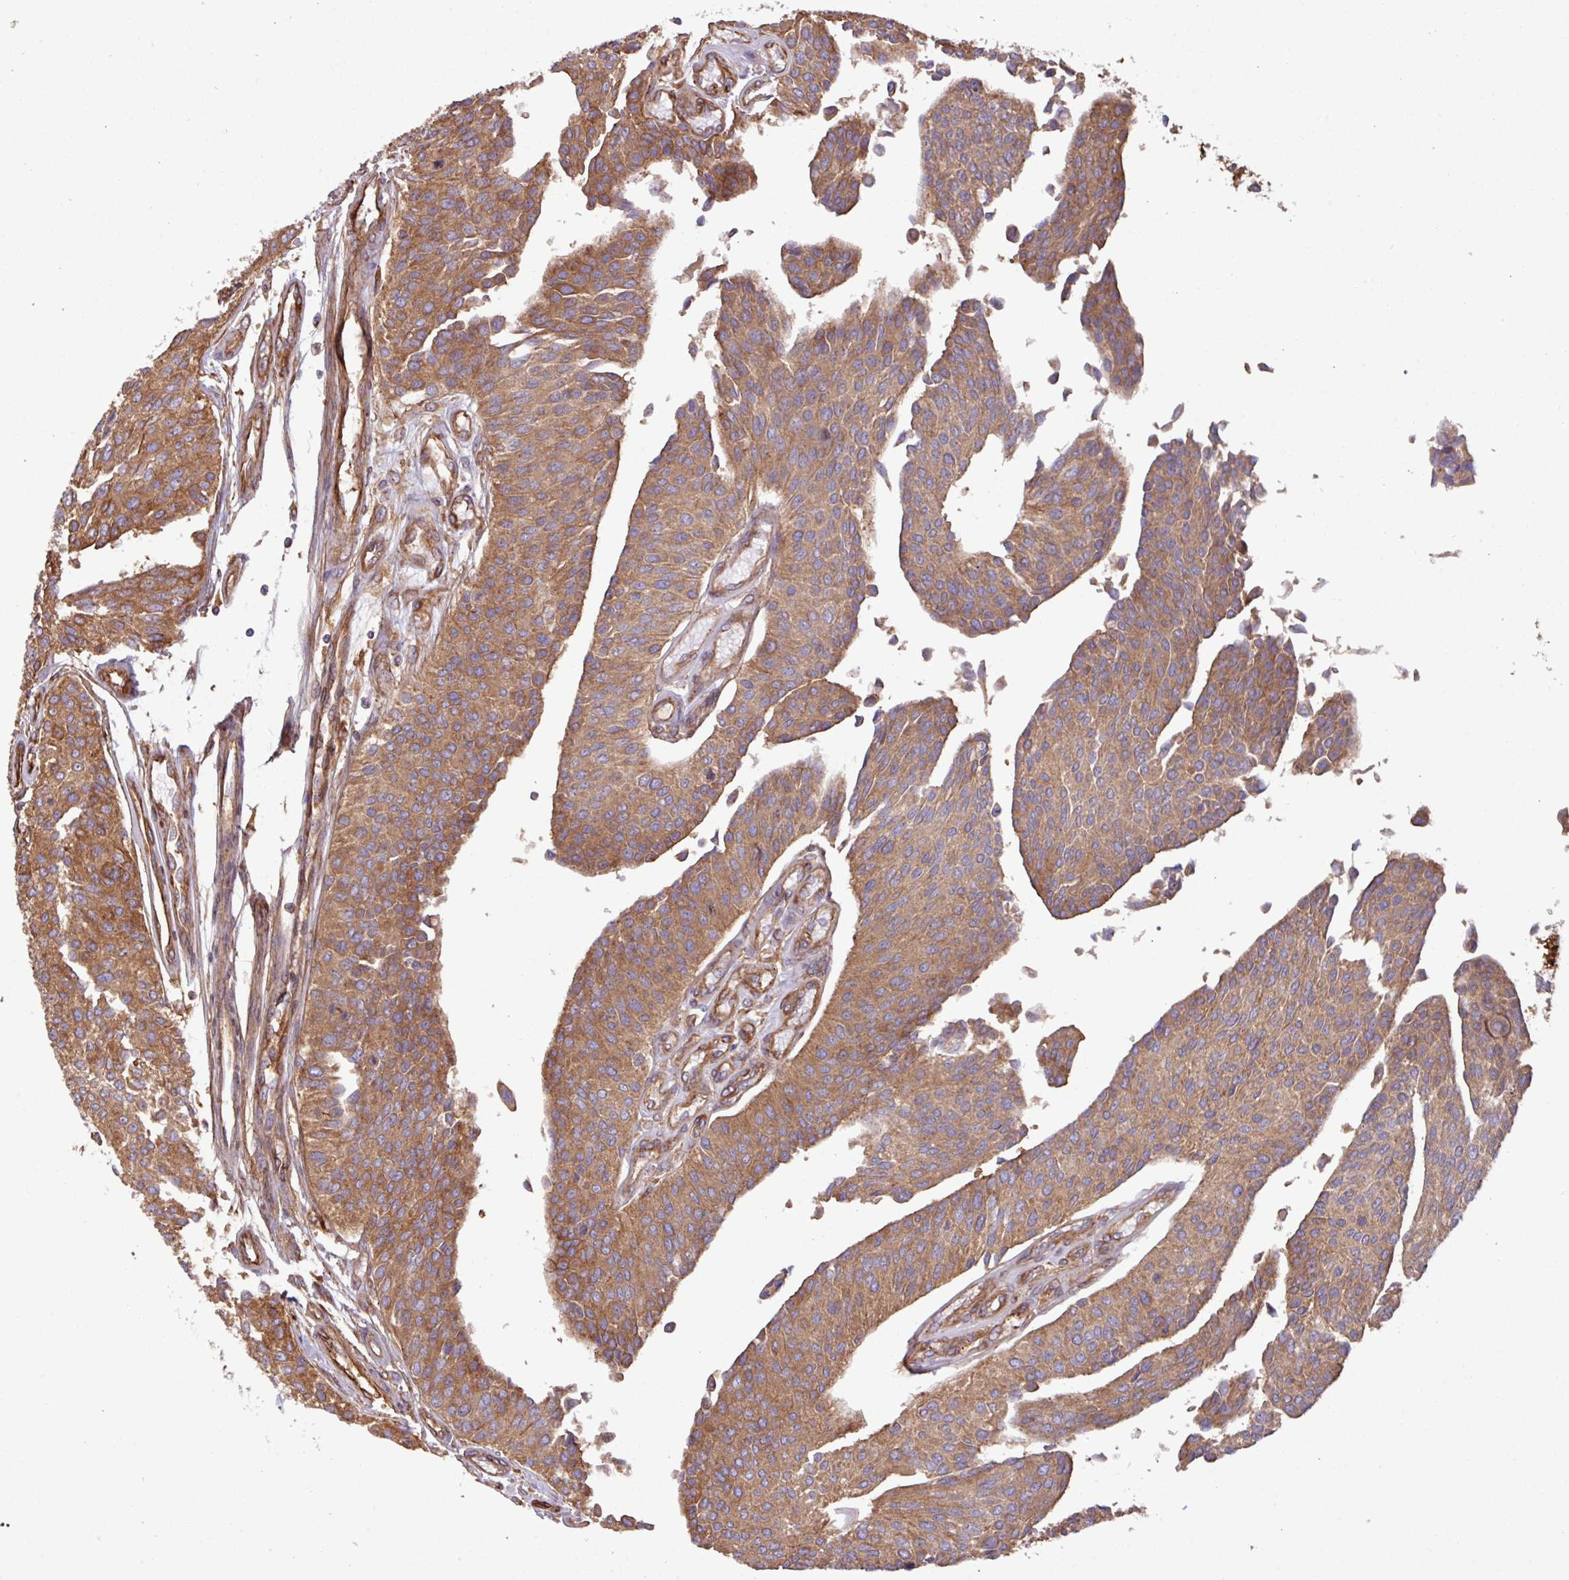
{"staining": {"intensity": "moderate", "quantity": ">75%", "location": "cytoplasmic/membranous"}, "tissue": "urothelial cancer", "cell_type": "Tumor cells", "image_type": "cancer", "snomed": [{"axis": "morphology", "description": "Urothelial carcinoma, NOS"}, {"axis": "topography", "description": "Urinary bladder"}], "caption": "An IHC photomicrograph of tumor tissue is shown. Protein staining in brown shows moderate cytoplasmic/membranous positivity in transitional cell carcinoma within tumor cells.", "gene": "ZNF300", "patient": {"sex": "male", "age": 55}}